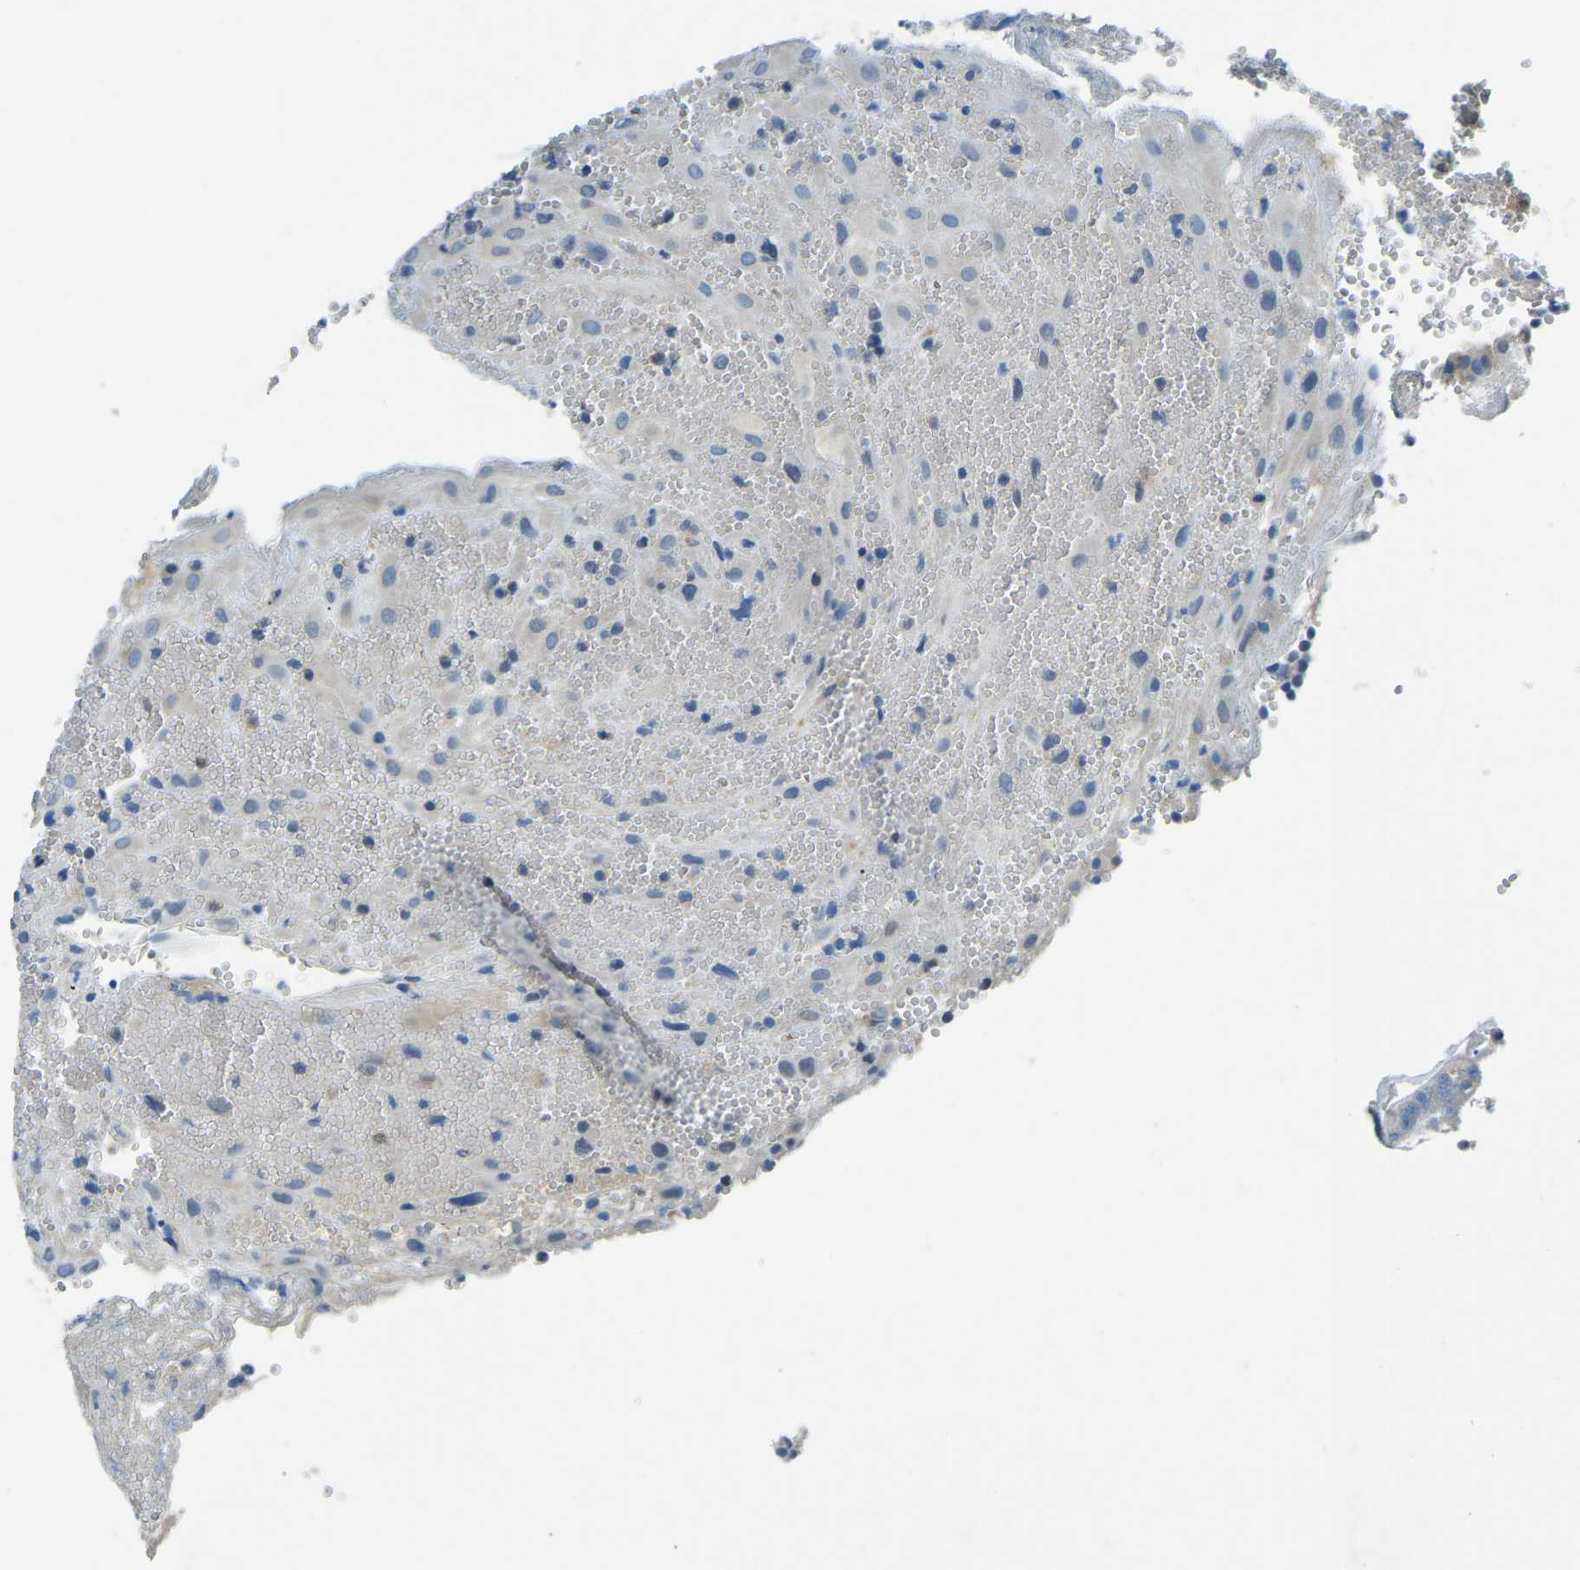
{"staining": {"intensity": "negative", "quantity": "none", "location": "none"}, "tissue": "placenta", "cell_type": "Decidual cells", "image_type": "normal", "snomed": [{"axis": "morphology", "description": "Normal tissue, NOS"}, {"axis": "topography", "description": "Placenta"}], "caption": "DAB (3,3'-diaminobenzidine) immunohistochemical staining of benign human placenta reveals no significant positivity in decidual cells. Nuclei are stained in blue.", "gene": "XIRP1", "patient": {"sex": "female", "age": 18}}